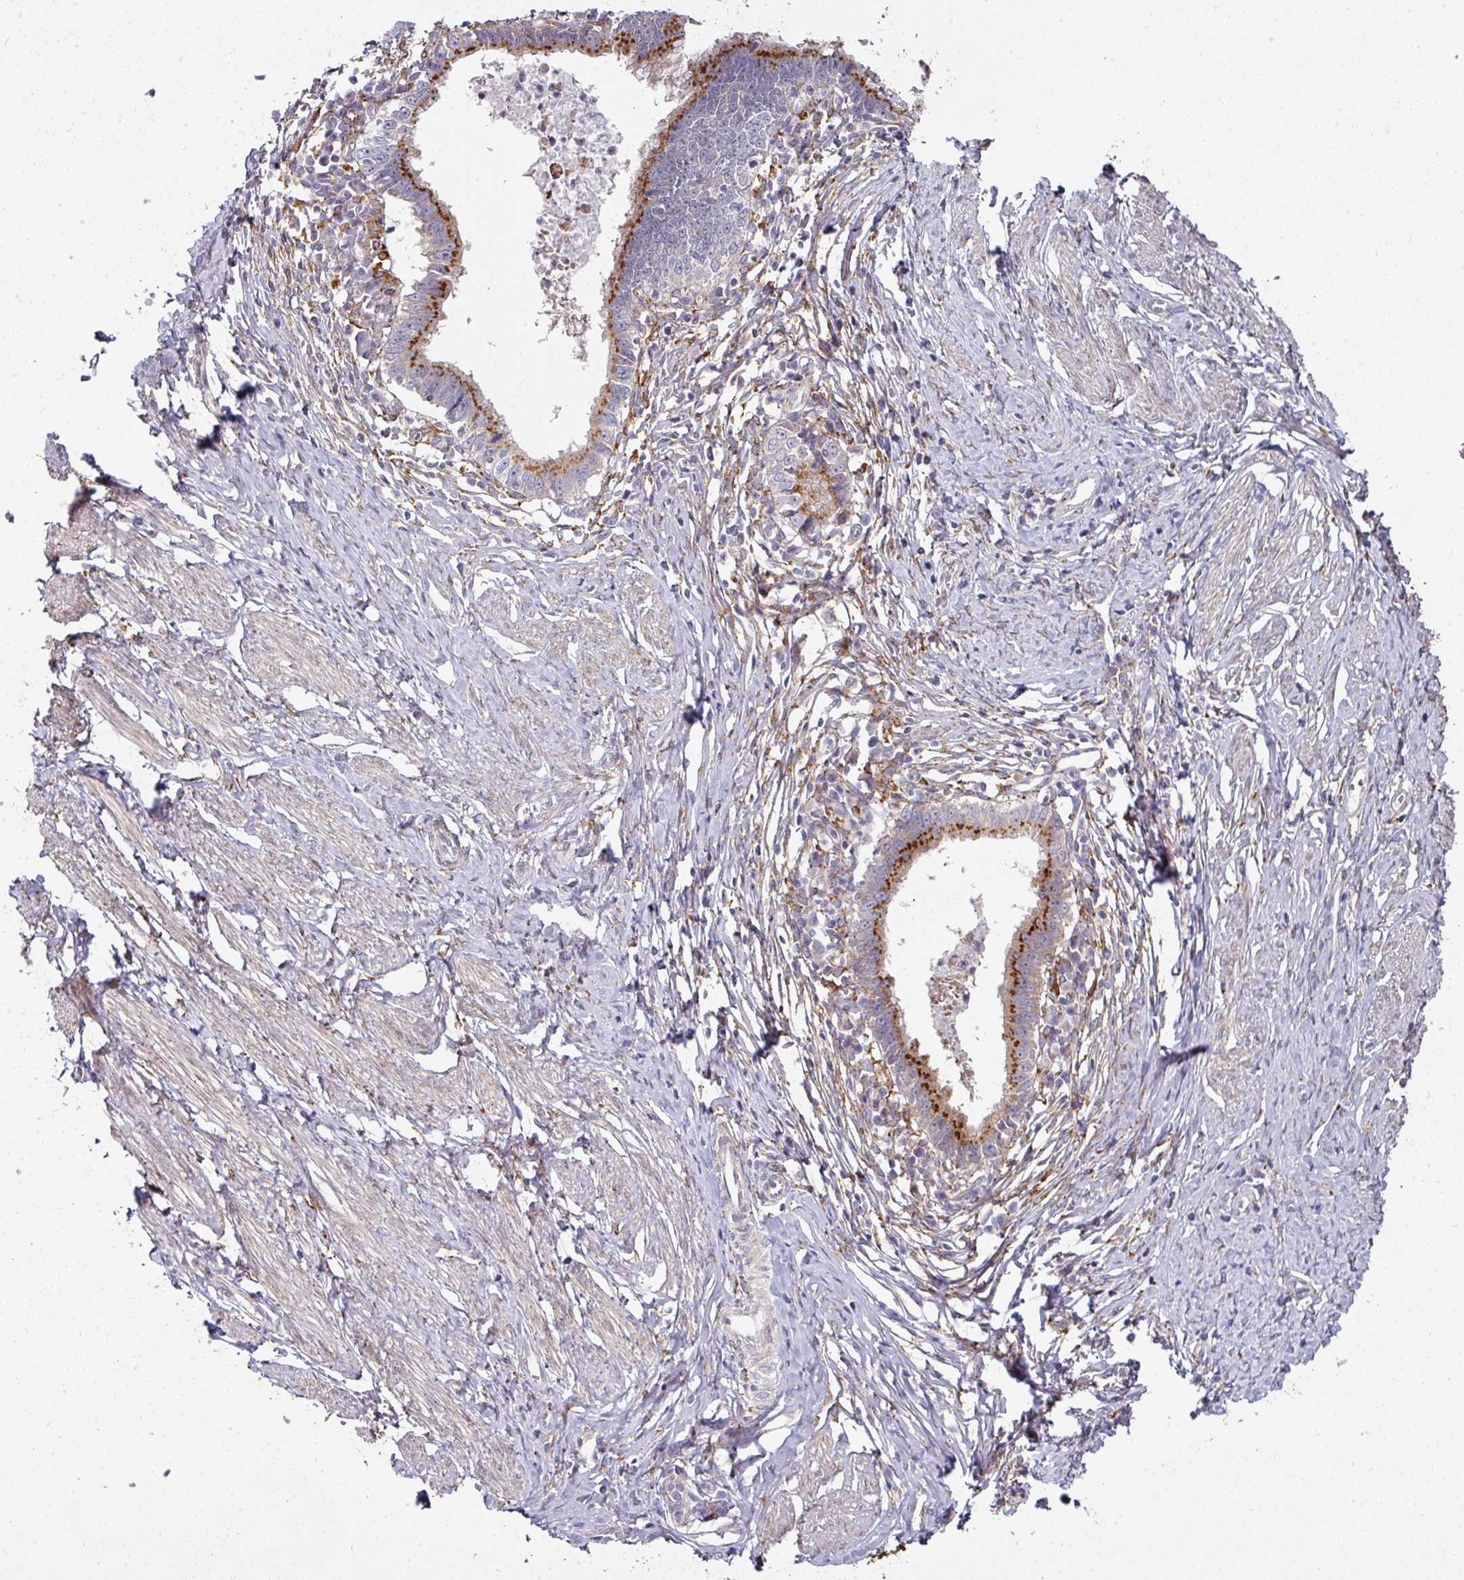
{"staining": {"intensity": "moderate", "quantity": ">75%", "location": "cytoplasmic/membranous"}, "tissue": "cervical cancer", "cell_type": "Tumor cells", "image_type": "cancer", "snomed": [{"axis": "morphology", "description": "Adenocarcinoma, NOS"}, {"axis": "topography", "description": "Cervix"}], "caption": "Protein staining shows moderate cytoplasmic/membranous positivity in about >75% of tumor cells in cervical cancer (adenocarcinoma).", "gene": "ZNF268", "patient": {"sex": "female", "age": 36}}